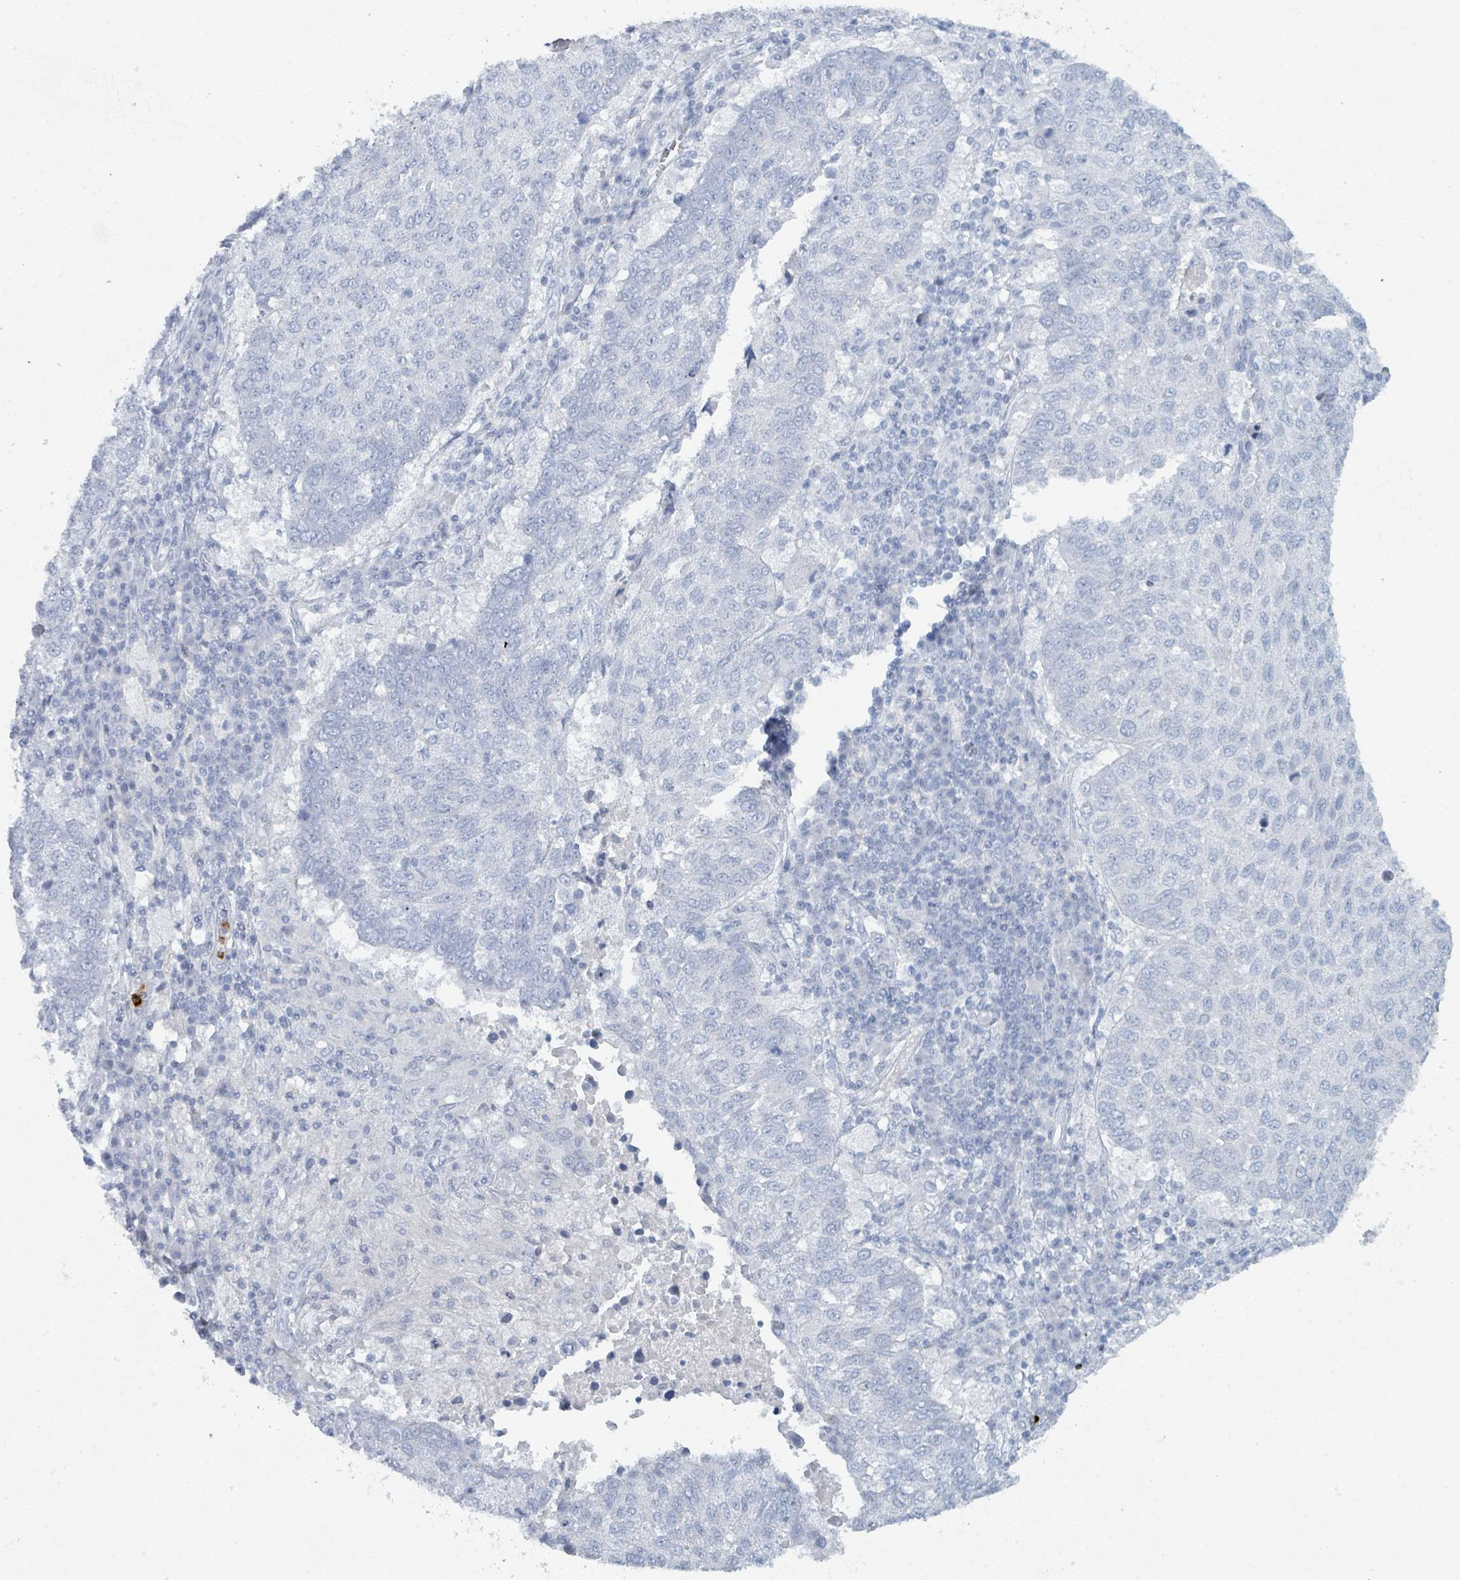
{"staining": {"intensity": "negative", "quantity": "none", "location": "none"}, "tissue": "lung cancer", "cell_type": "Tumor cells", "image_type": "cancer", "snomed": [{"axis": "morphology", "description": "Squamous cell carcinoma, NOS"}, {"axis": "topography", "description": "Lung"}], "caption": "Tumor cells show no significant staining in squamous cell carcinoma (lung).", "gene": "DEFA4", "patient": {"sex": "male", "age": 73}}